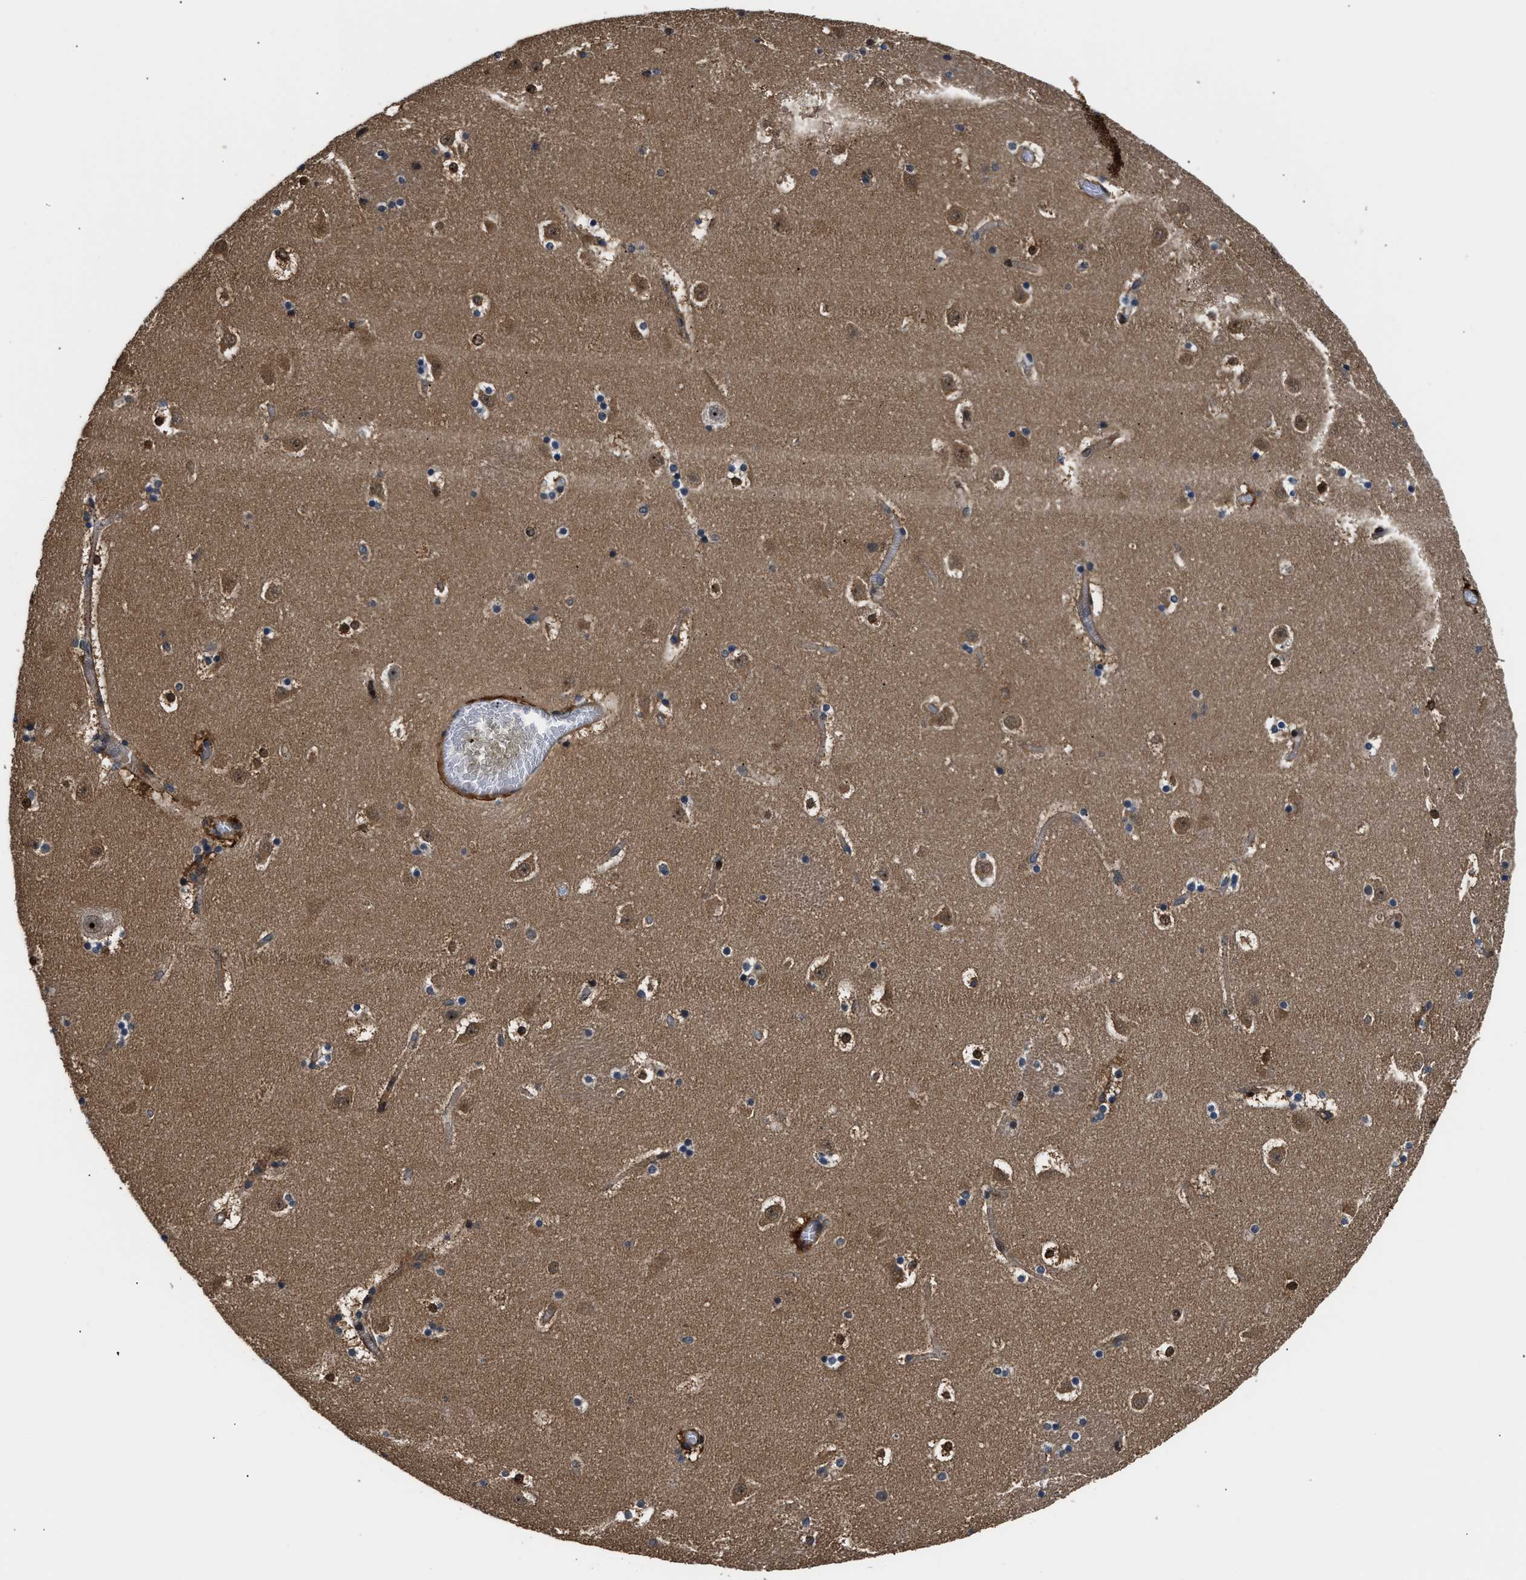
{"staining": {"intensity": "moderate", "quantity": "<25%", "location": "nuclear"}, "tissue": "caudate", "cell_type": "Glial cells", "image_type": "normal", "snomed": [{"axis": "morphology", "description": "Normal tissue, NOS"}, {"axis": "topography", "description": "Lateral ventricle wall"}], "caption": "Immunohistochemistry staining of unremarkable caudate, which displays low levels of moderate nuclear staining in about <25% of glial cells indicating moderate nuclear protein positivity. The staining was performed using DAB (brown) for protein detection and nuclei were counterstained in hematoxylin (blue).", "gene": "ALDH3A2", "patient": {"sex": "male", "age": 45}}